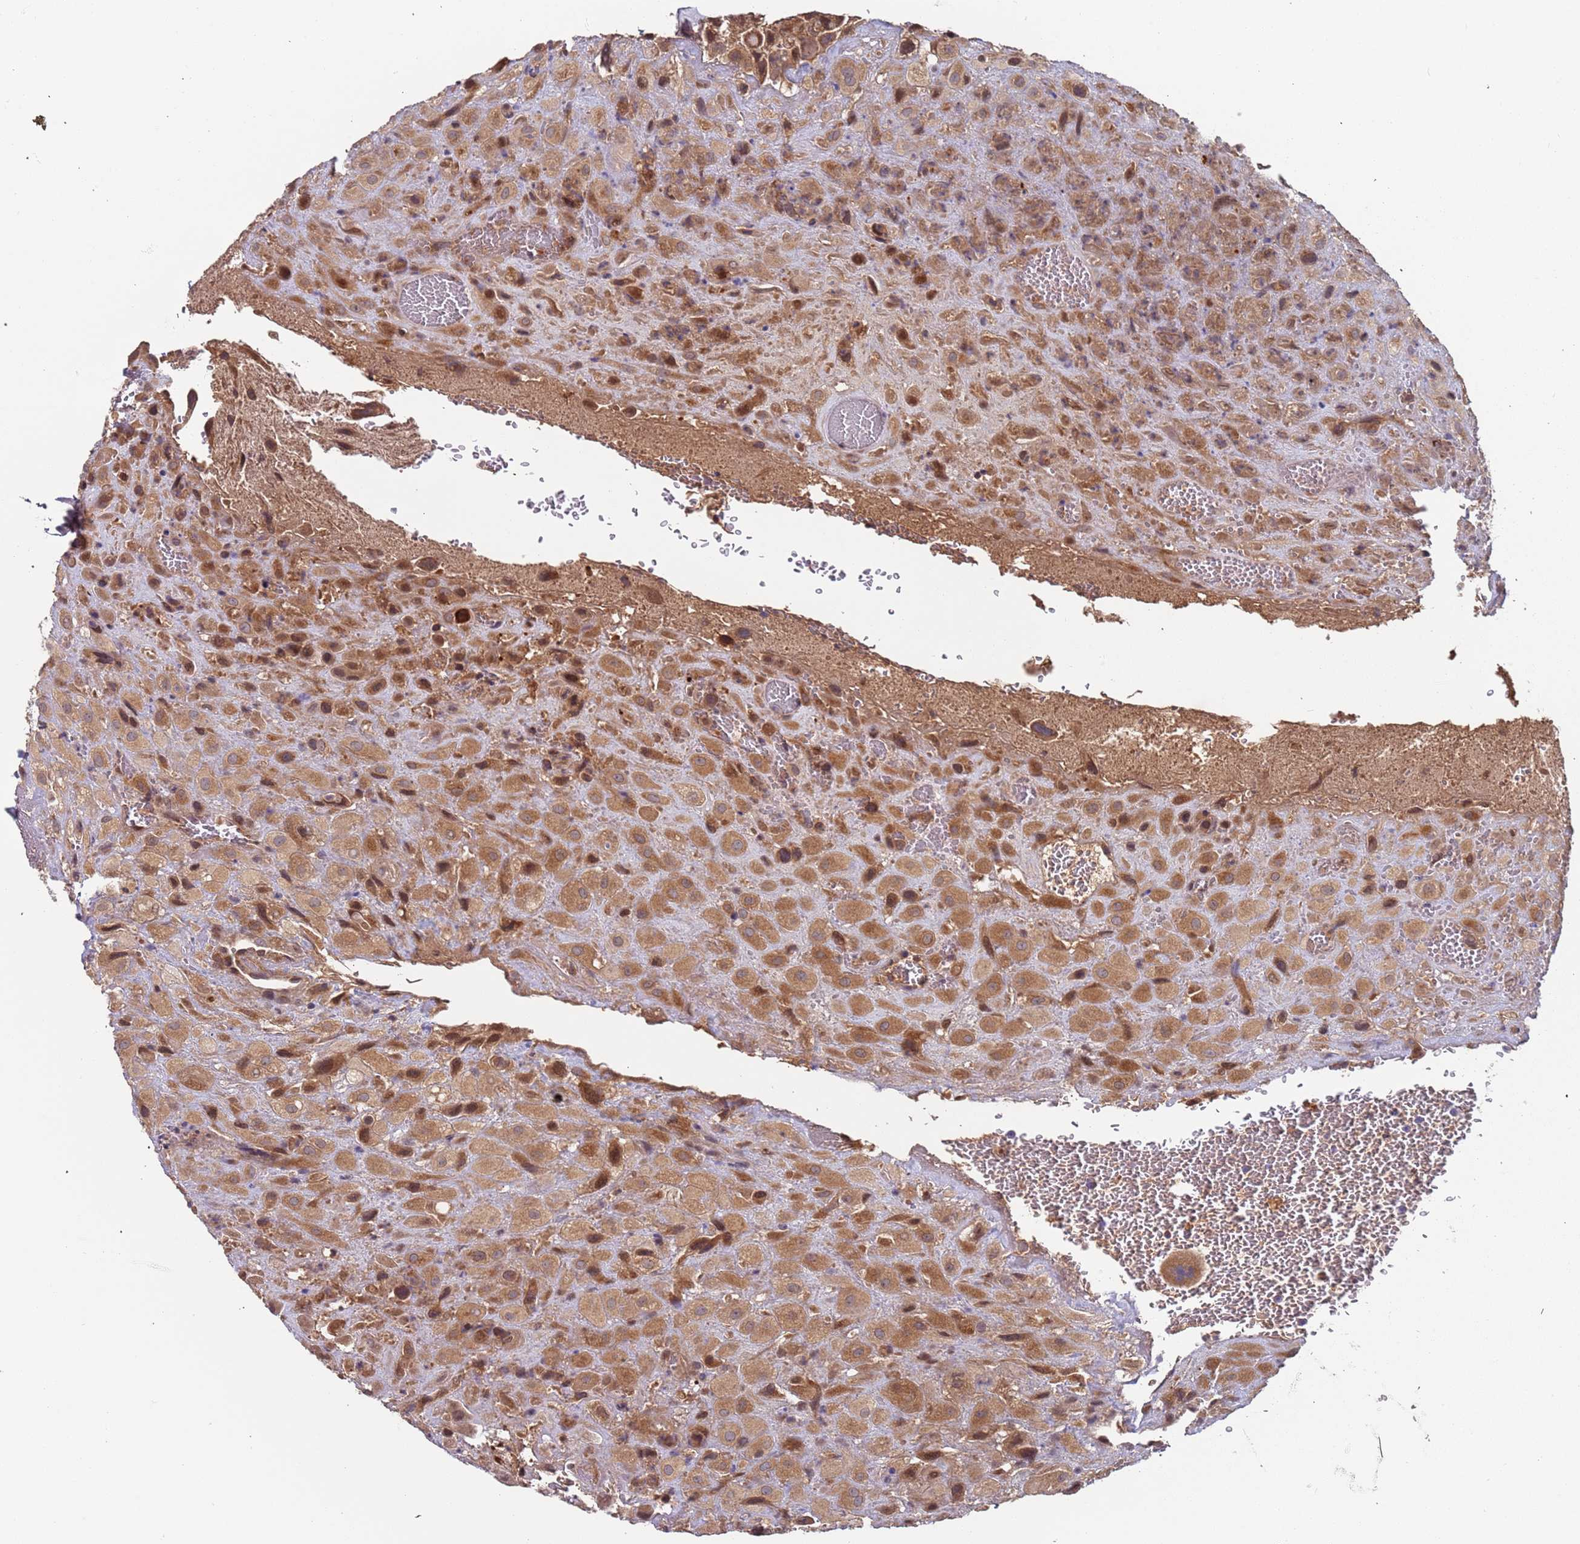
{"staining": {"intensity": "moderate", "quantity": ">75%", "location": "cytoplasmic/membranous"}, "tissue": "placenta", "cell_type": "Decidual cells", "image_type": "normal", "snomed": [{"axis": "morphology", "description": "Normal tissue, NOS"}, {"axis": "topography", "description": "Placenta"}], "caption": "Immunohistochemical staining of normal placenta demonstrates moderate cytoplasmic/membranous protein expression in about >75% of decidual cells. (brown staining indicates protein expression, while blue staining denotes nuclei).", "gene": "OR5A2", "patient": {"sex": "female", "age": 35}}